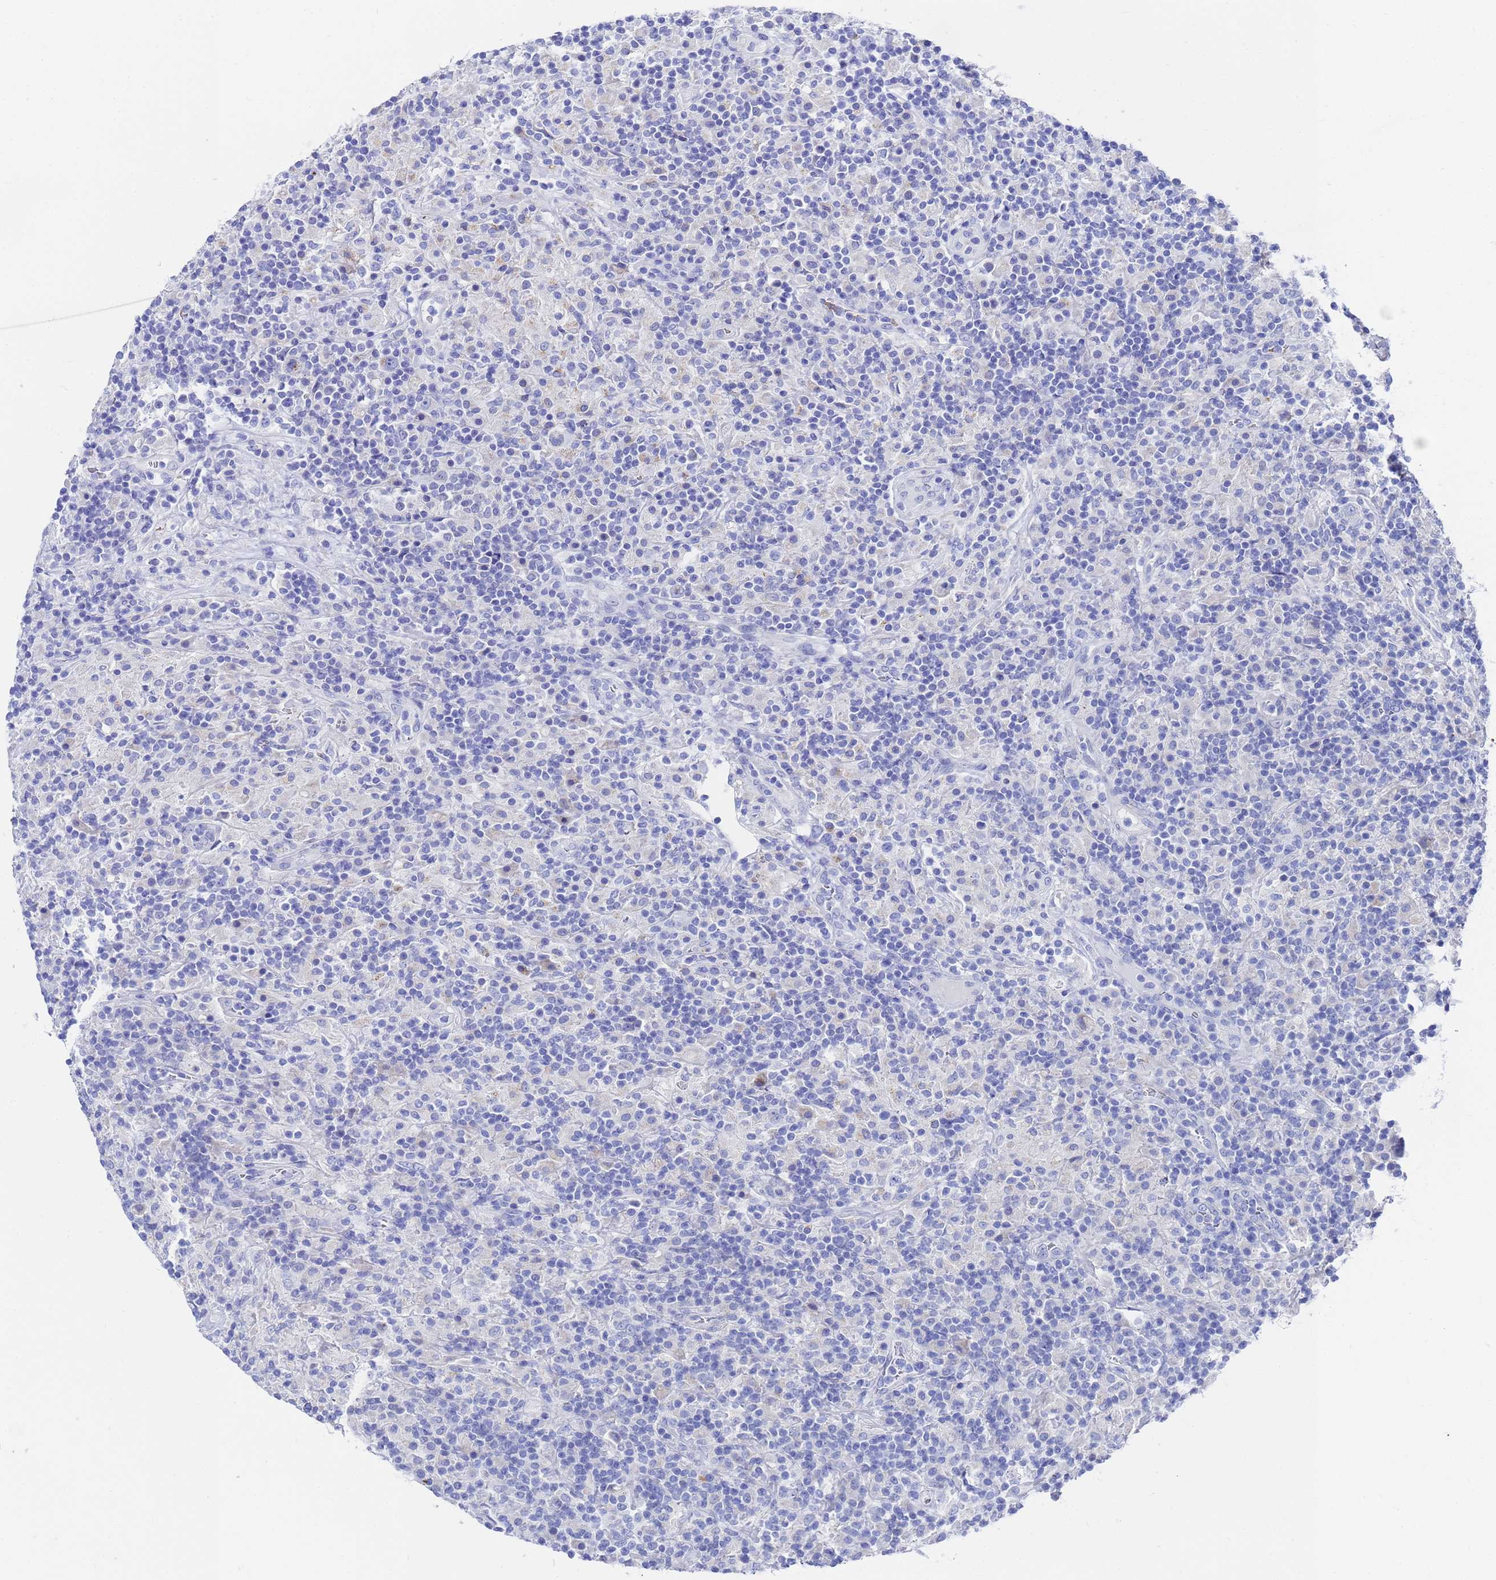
{"staining": {"intensity": "negative", "quantity": "none", "location": "none"}, "tissue": "lymphoma", "cell_type": "Tumor cells", "image_type": "cancer", "snomed": [{"axis": "morphology", "description": "Hodgkin's disease, NOS"}, {"axis": "topography", "description": "Lymph node"}], "caption": "A high-resolution photomicrograph shows immunohistochemistry (IHC) staining of lymphoma, which shows no significant positivity in tumor cells.", "gene": "ZNF26", "patient": {"sex": "male", "age": 70}}